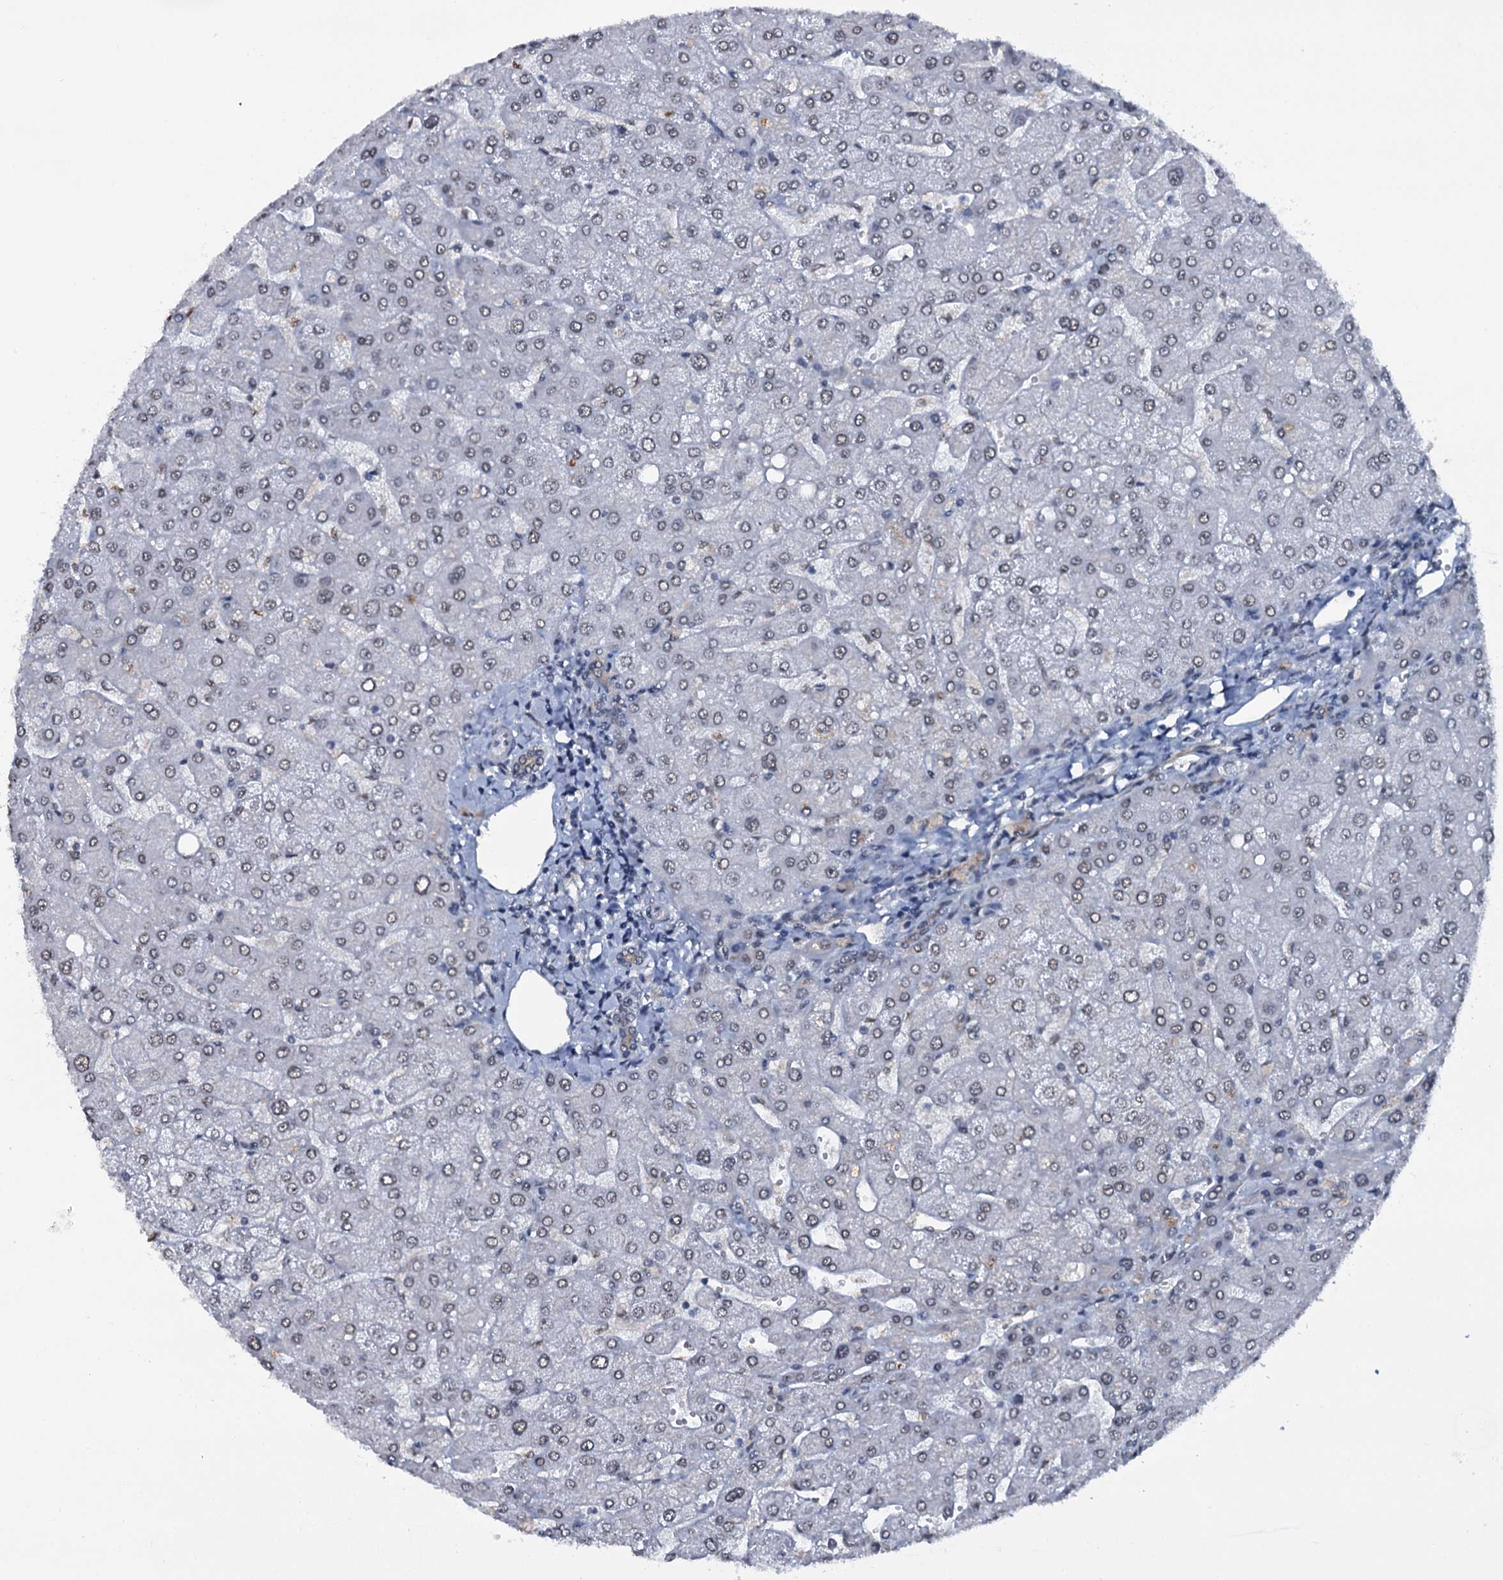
{"staining": {"intensity": "negative", "quantity": "none", "location": "none"}, "tissue": "liver", "cell_type": "Cholangiocytes", "image_type": "normal", "snomed": [{"axis": "morphology", "description": "Normal tissue, NOS"}, {"axis": "topography", "description": "Liver"}], "caption": "IHC image of unremarkable human liver stained for a protein (brown), which exhibits no expression in cholangiocytes. (DAB IHC with hematoxylin counter stain).", "gene": "SH2D4B", "patient": {"sex": "male", "age": 55}}